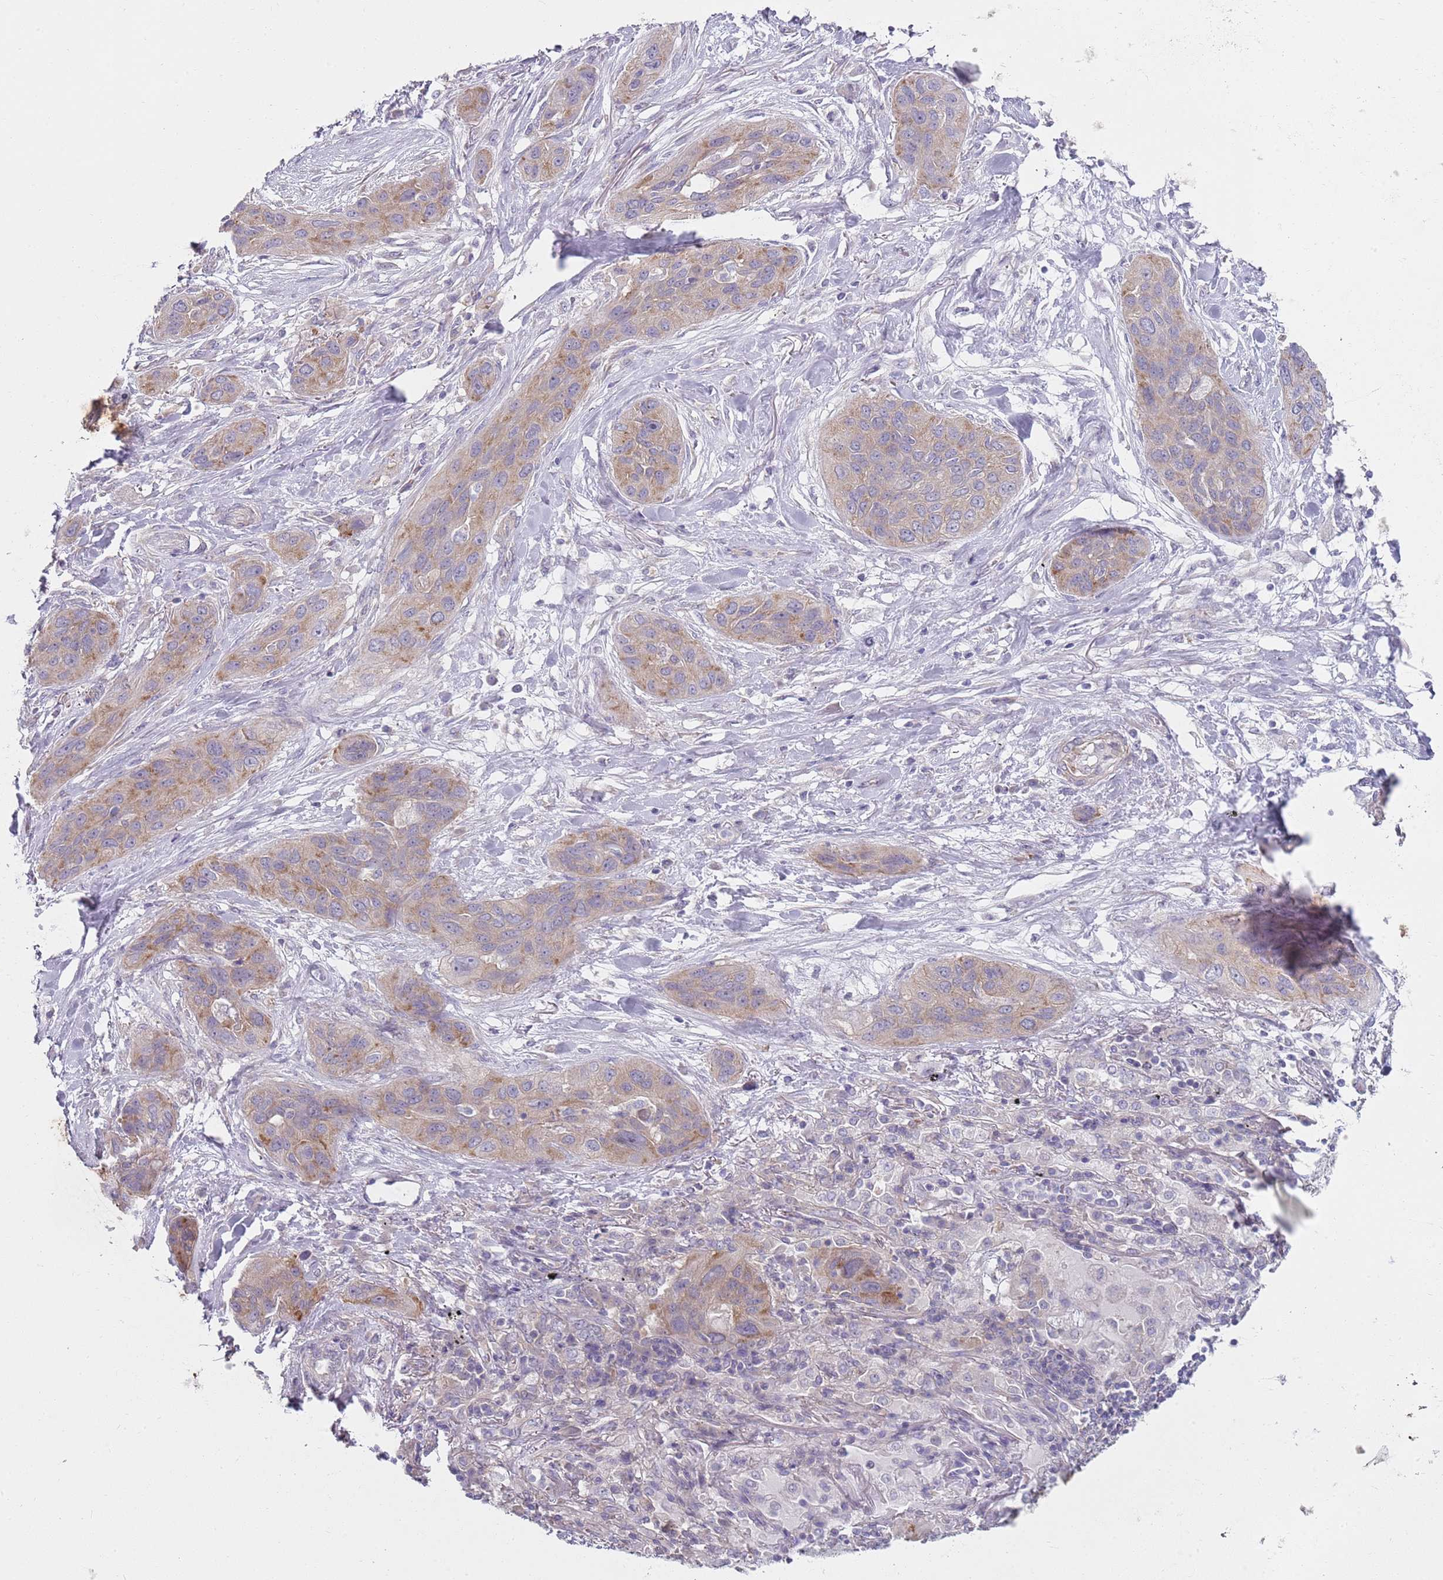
{"staining": {"intensity": "moderate", "quantity": "25%-75%", "location": "cytoplasmic/membranous"}, "tissue": "lung cancer", "cell_type": "Tumor cells", "image_type": "cancer", "snomed": [{"axis": "morphology", "description": "Squamous cell carcinoma, NOS"}, {"axis": "topography", "description": "Lung"}], "caption": "Moderate cytoplasmic/membranous expression is identified in about 25%-75% of tumor cells in lung squamous cell carcinoma.", "gene": "SLC26A6", "patient": {"sex": "female", "age": 70}}